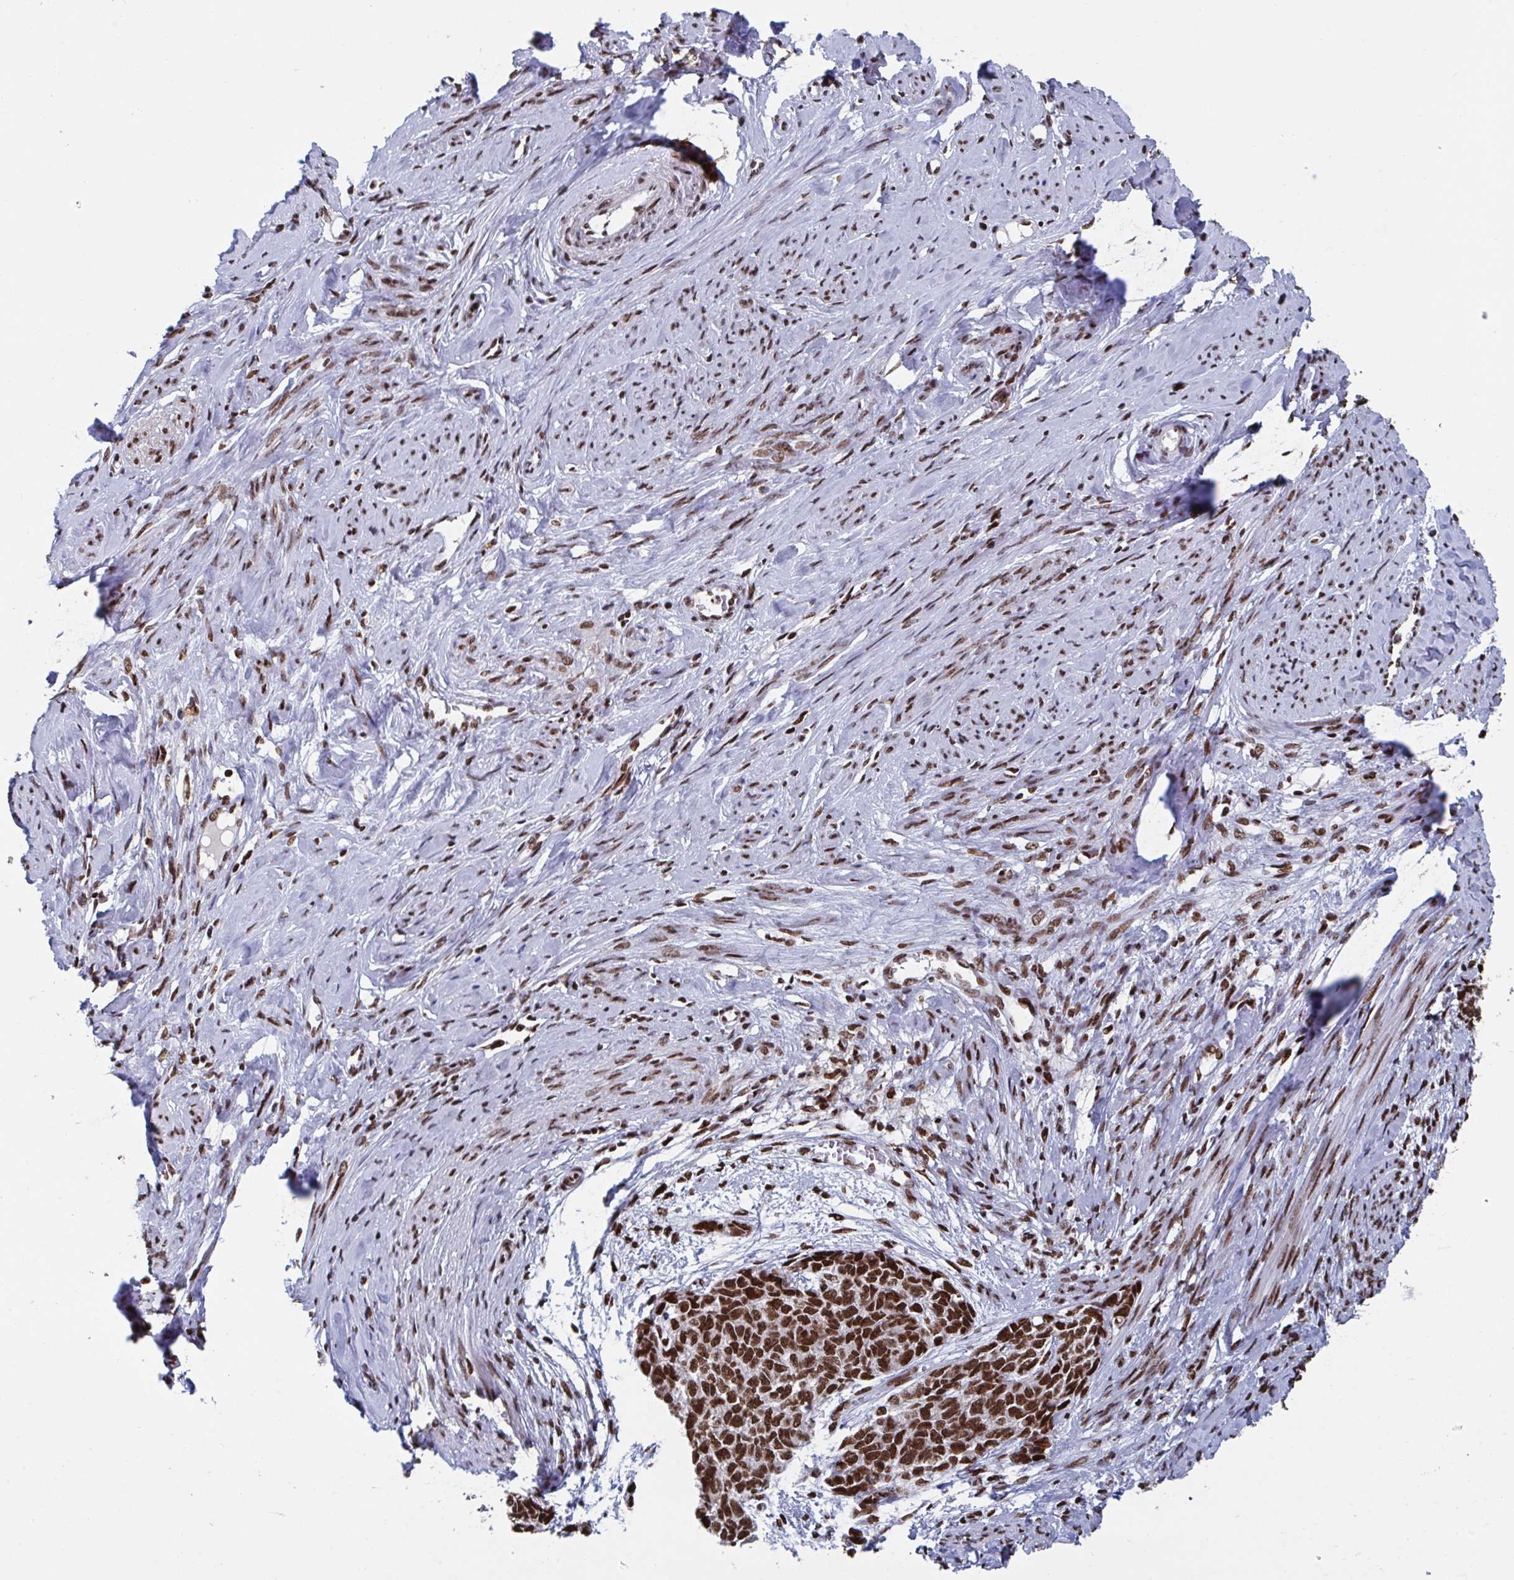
{"staining": {"intensity": "strong", "quantity": ">75%", "location": "nuclear"}, "tissue": "cervical cancer", "cell_type": "Tumor cells", "image_type": "cancer", "snomed": [{"axis": "morphology", "description": "Squamous cell carcinoma, NOS"}, {"axis": "topography", "description": "Cervix"}], "caption": "Cervical cancer tissue demonstrates strong nuclear expression in approximately >75% of tumor cells, visualized by immunohistochemistry.", "gene": "ZNF607", "patient": {"sex": "female", "age": 63}}